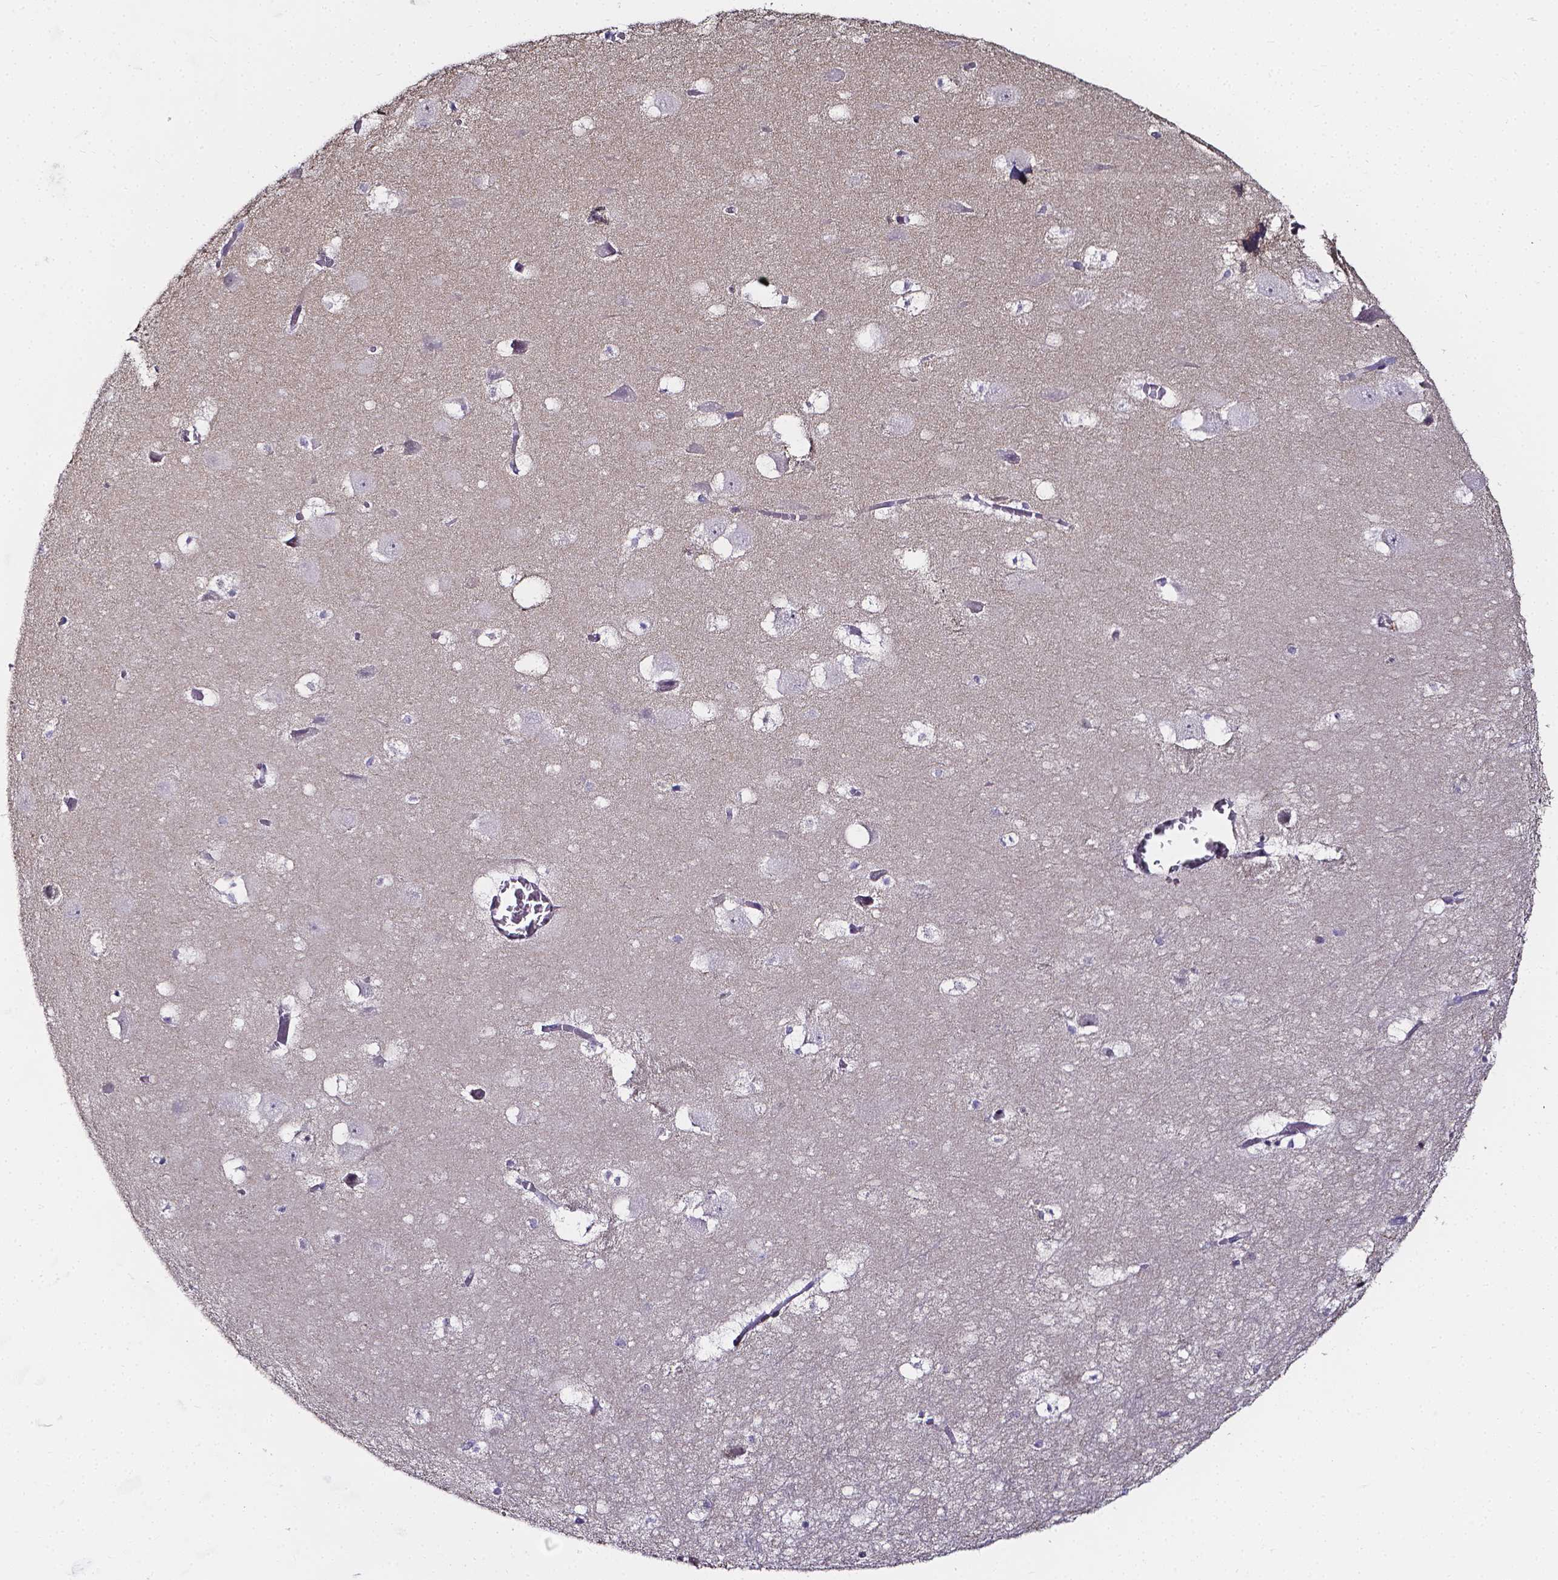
{"staining": {"intensity": "negative", "quantity": "none", "location": "none"}, "tissue": "hippocampus", "cell_type": "Glial cells", "image_type": "normal", "snomed": [{"axis": "morphology", "description": "Normal tissue, NOS"}, {"axis": "topography", "description": "Hippocampus"}], "caption": "Image shows no protein staining in glial cells of normal hippocampus. Brightfield microscopy of immunohistochemistry (IHC) stained with DAB (brown) and hematoxylin (blue), captured at high magnification.", "gene": "CACNG8", "patient": {"sex": "male", "age": 45}}